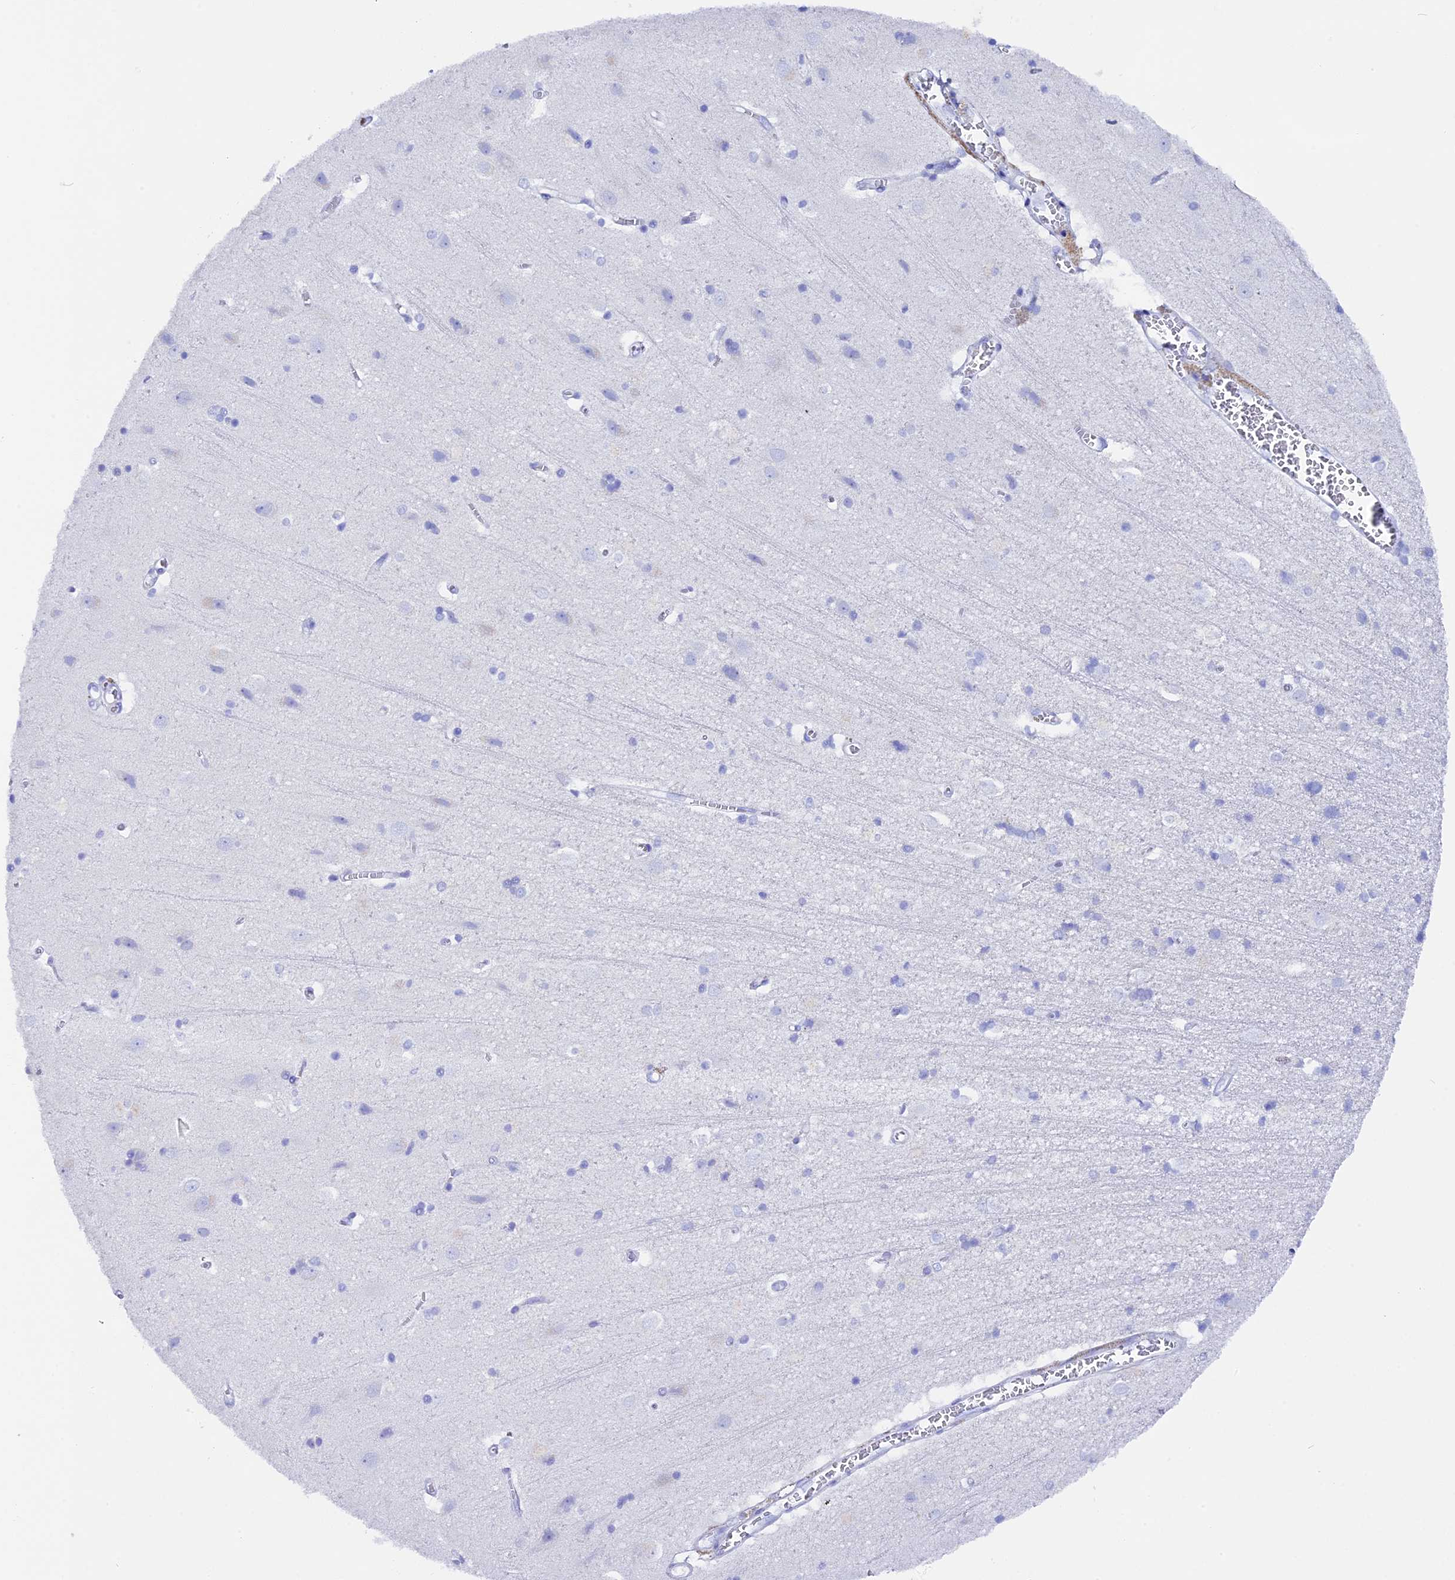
{"staining": {"intensity": "negative", "quantity": "none", "location": "none"}, "tissue": "cerebral cortex", "cell_type": "Endothelial cells", "image_type": "normal", "snomed": [{"axis": "morphology", "description": "Normal tissue, NOS"}, {"axis": "topography", "description": "Cerebral cortex"}], "caption": "Immunohistochemistry of normal cerebral cortex displays no expression in endothelial cells. (DAB immunohistochemistry, high magnification).", "gene": "FKBP11", "patient": {"sex": "male", "age": 54}}